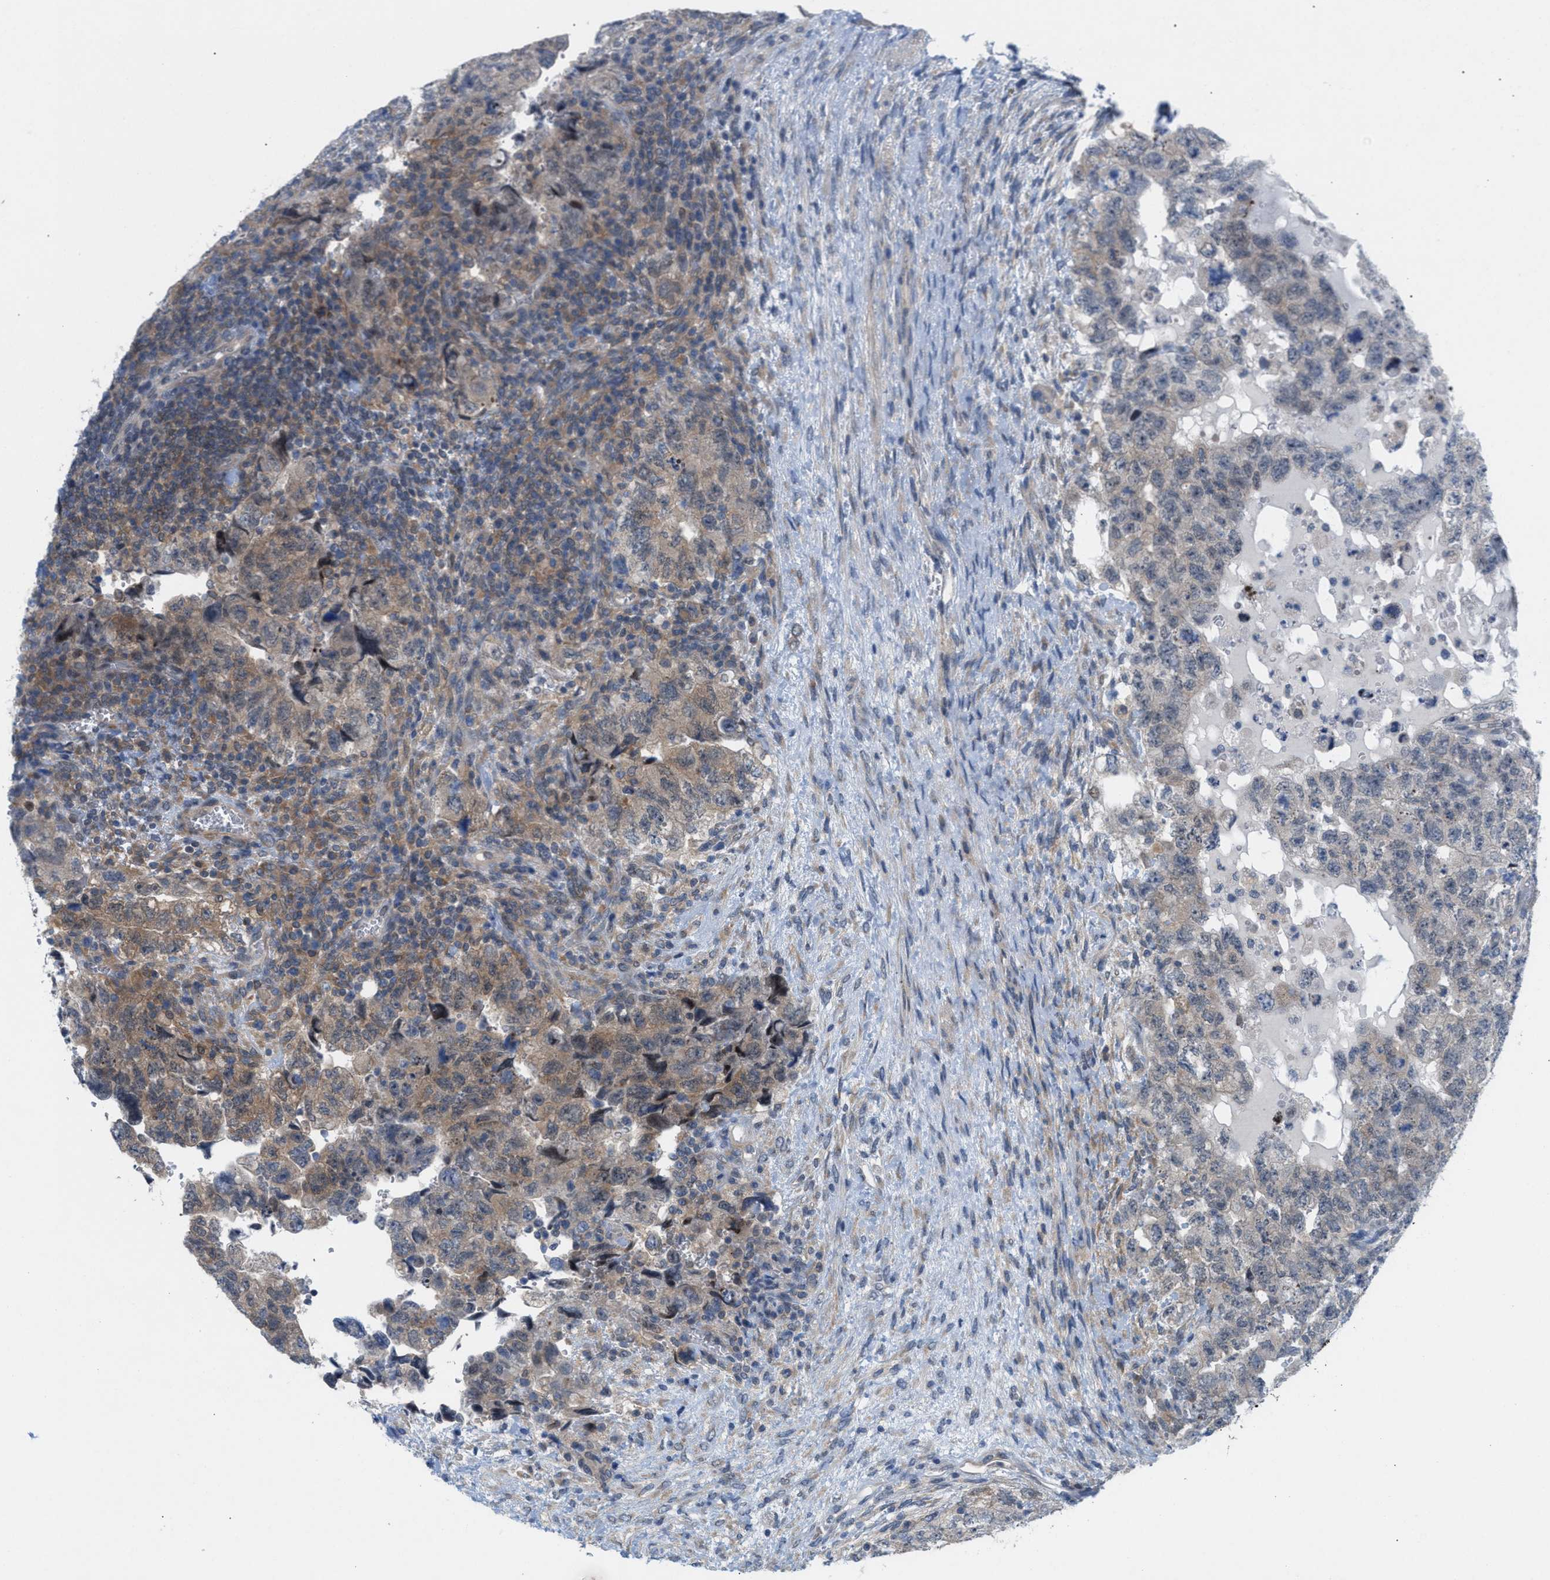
{"staining": {"intensity": "moderate", "quantity": "<25%", "location": "cytoplasmic/membranous"}, "tissue": "testis cancer", "cell_type": "Tumor cells", "image_type": "cancer", "snomed": [{"axis": "morphology", "description": "Carcinoma, Embryonal, NOS"}, {"axis": "topography", "description": "Testis"}], "caption": "Embryonal carcinoma (testis) stained for a protein exhibits moderate cytoplasmic/membranous positivity in tumor cells.", "gene": "WIPI2", "patient": {"sex": "male", "age": 36}}